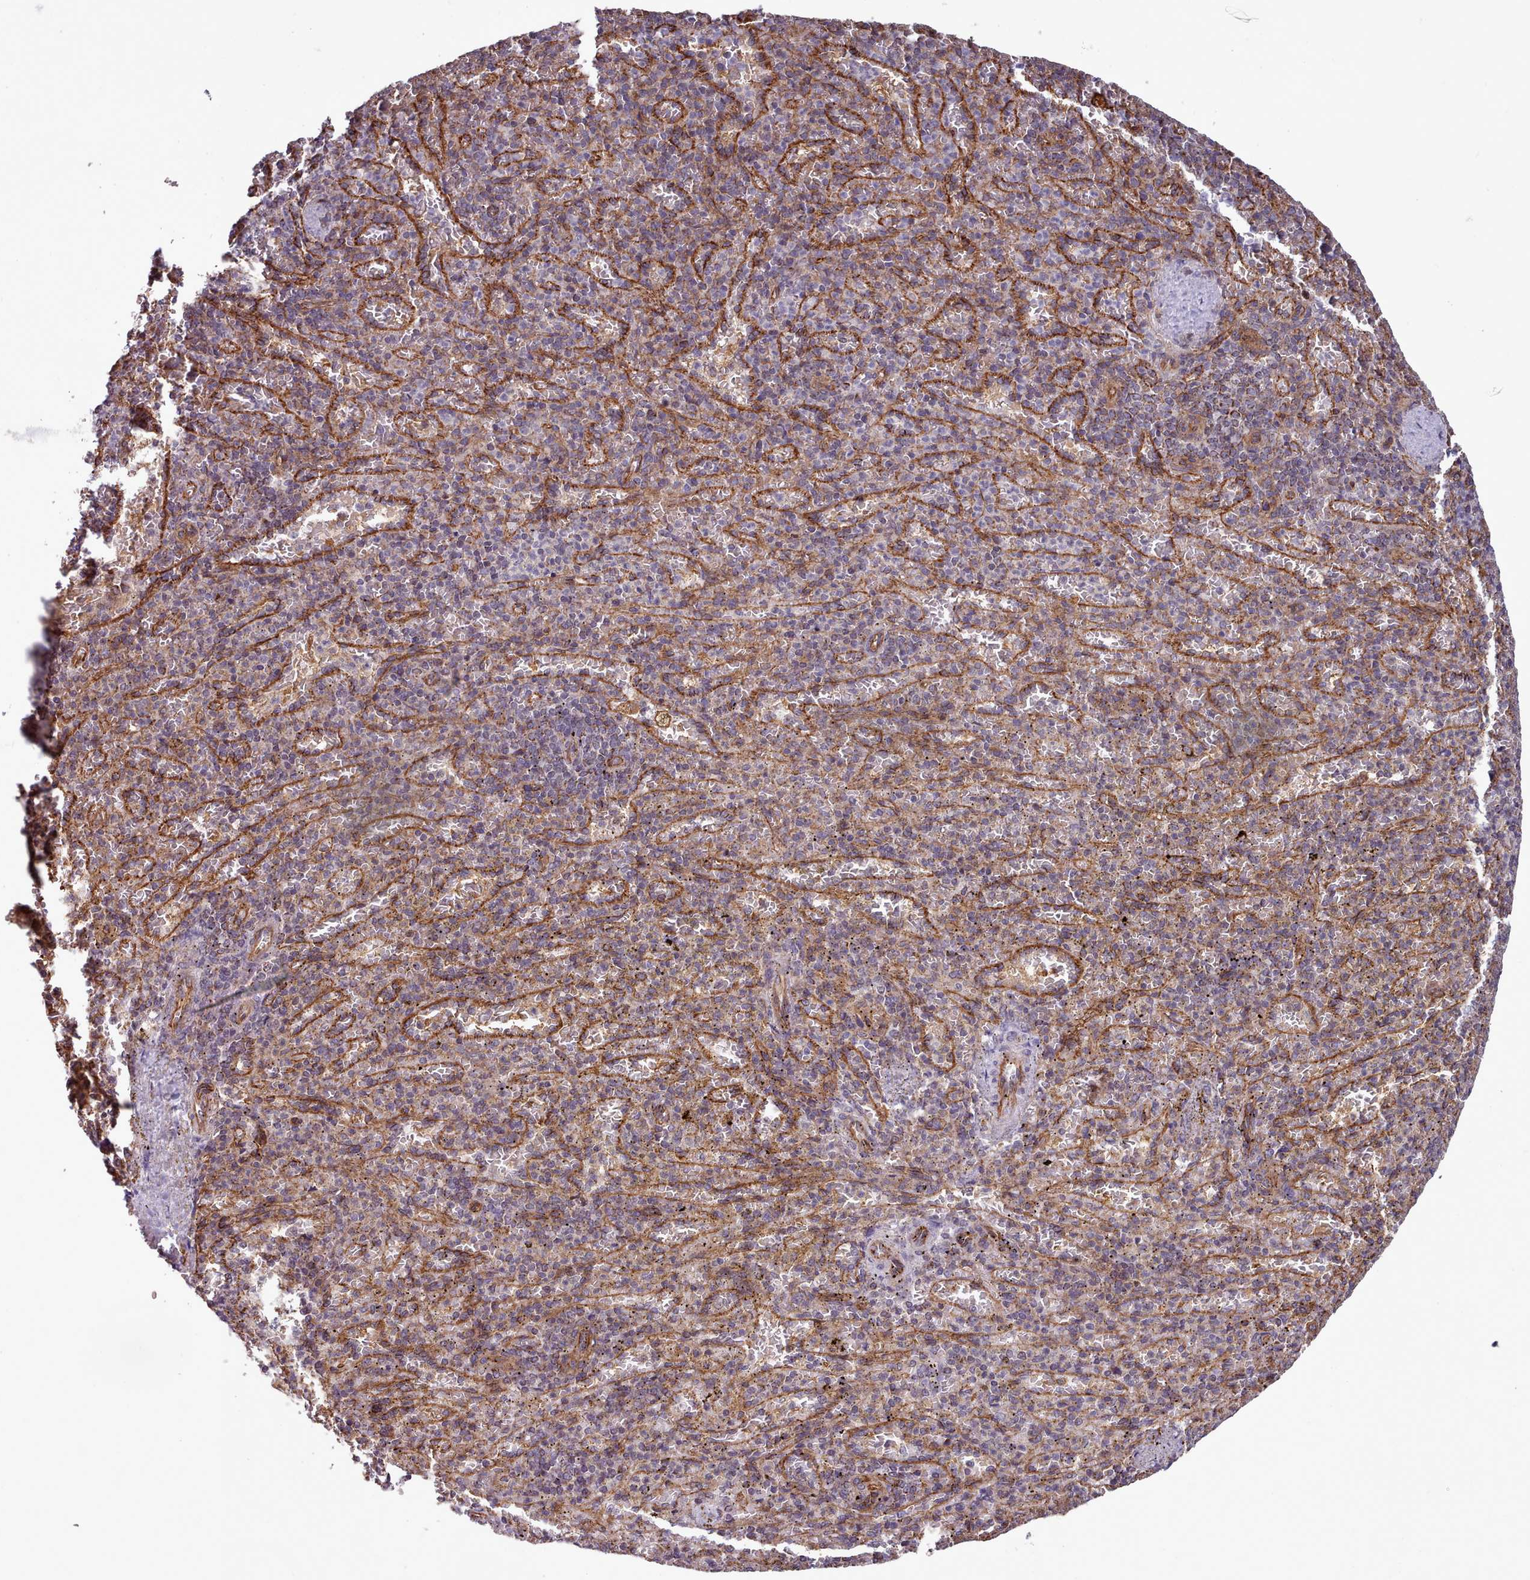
{"staining": {"intensity": "negative", "quantity": "none", "location": "none"}, "tissue": "spleen", "cell_type": "Cells in red pulp", "image_type": "normal", "snomed": [{"axis": "morphology", "description": "Normal tissue, NOS"}, {"axis": "topography", "description": "Spleen"}], "caption": "Immunohistochemical staining of benign human spleen demonstrates no significant expression in cells in red pulp.", "gene": "MRPL46", "patient": {"sex": "female", "age": 74}}